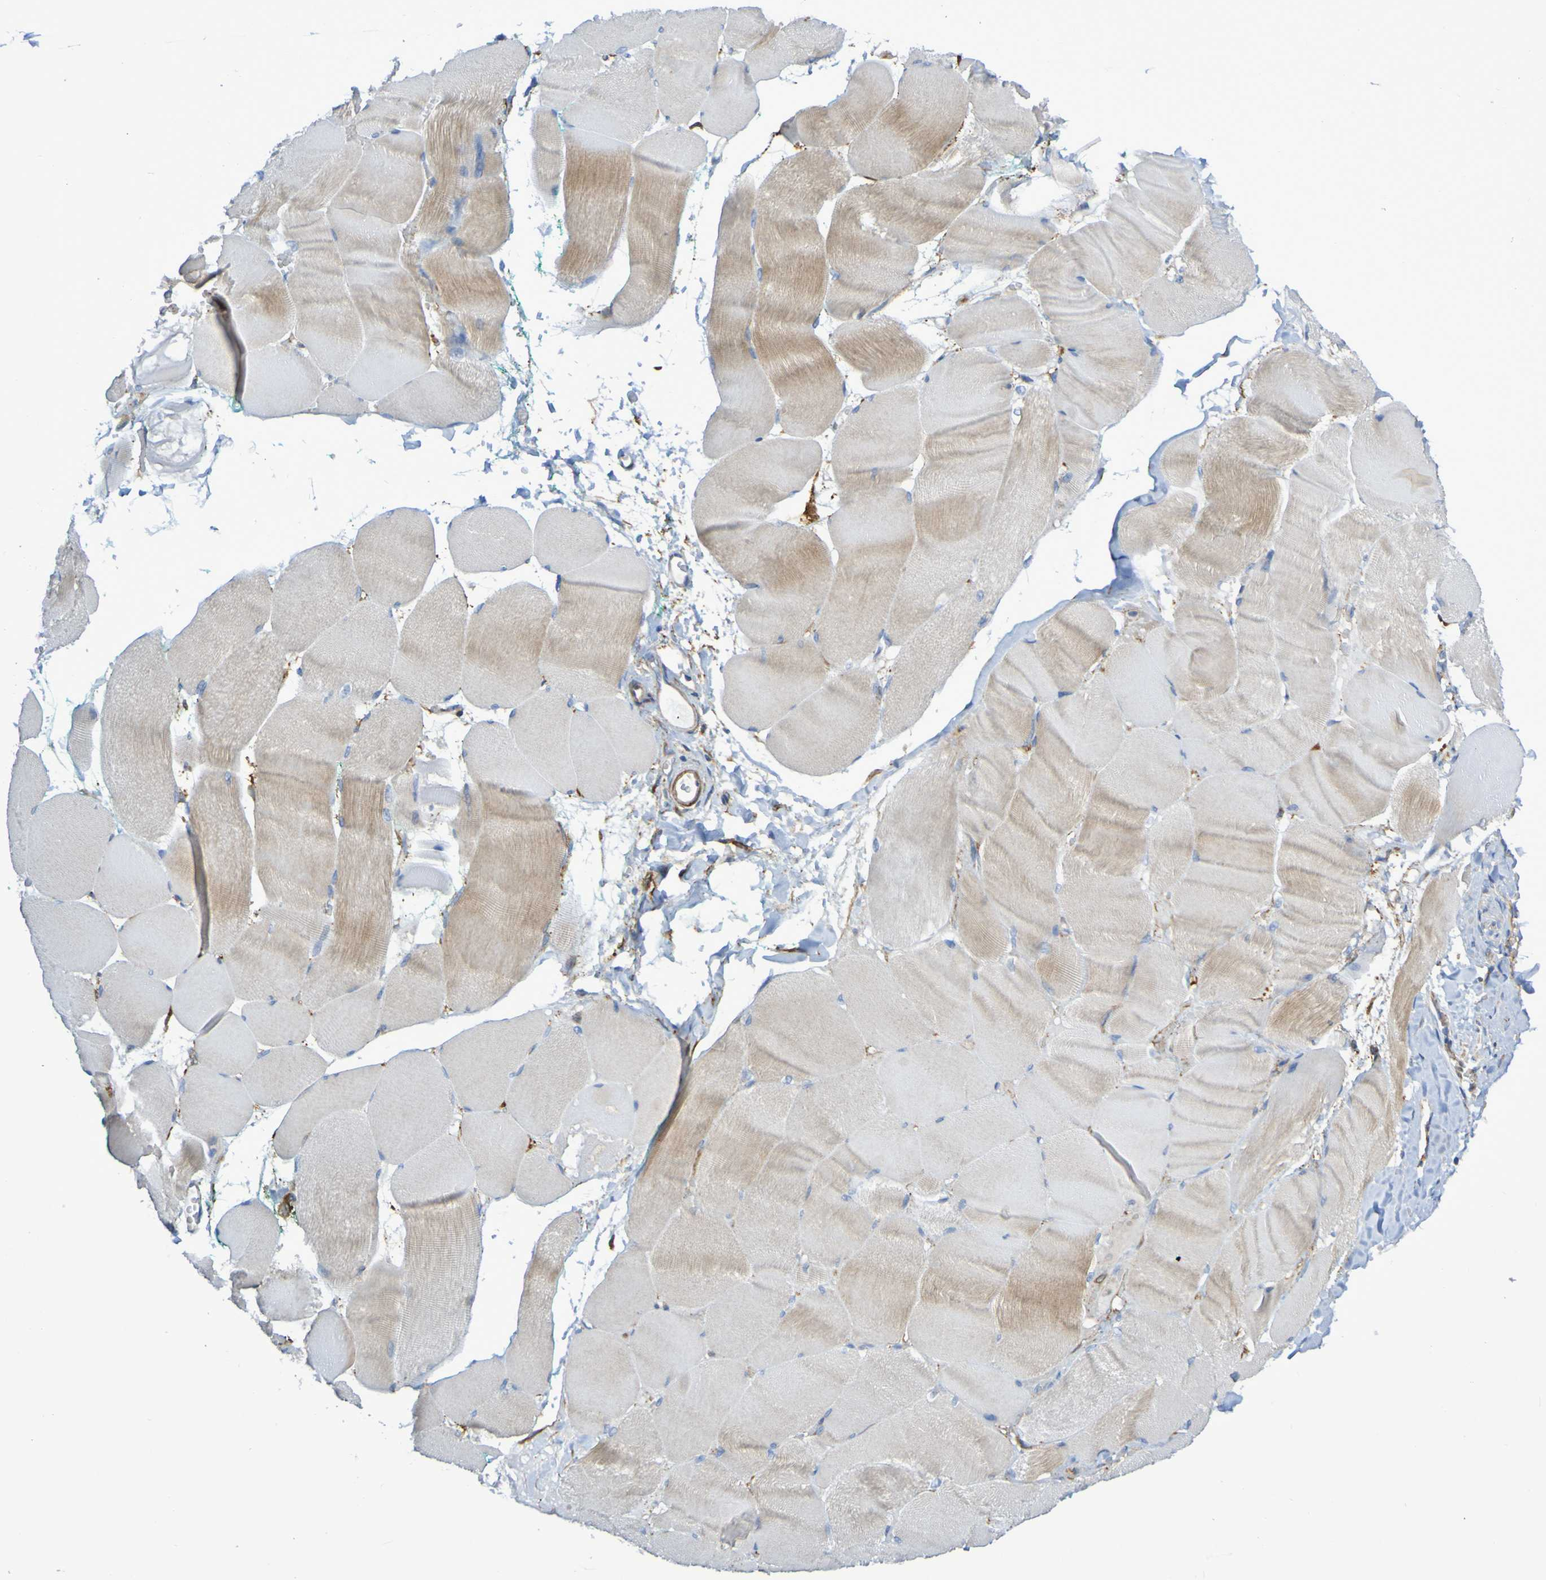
{"staining": {"intensity": "moderate", "quantity": "25%-75%", "location": "cytoplasmic/membranous"}, "tissue": "skeletal muscle", "cell_type": "Myocytes", "image_type": "normal", "snomed": [{"axis": "morphology", "description": "Normal tissue, NOS"}, {"axis": "morphology", "description": "Squamous cell carcinoma, NOS"}, {"axis": "topography", "description": "Skeletal muscle"}], "caption": "Immunohistochemical staining of normal skeletal muscle reveals moderate cytoplasmic/membranous protein positivity in about 25%-75% of myocytes. Nuclei are stained in blue.", "gene": "SCRG1", "patient": {"sex": "male", "age": 51}}